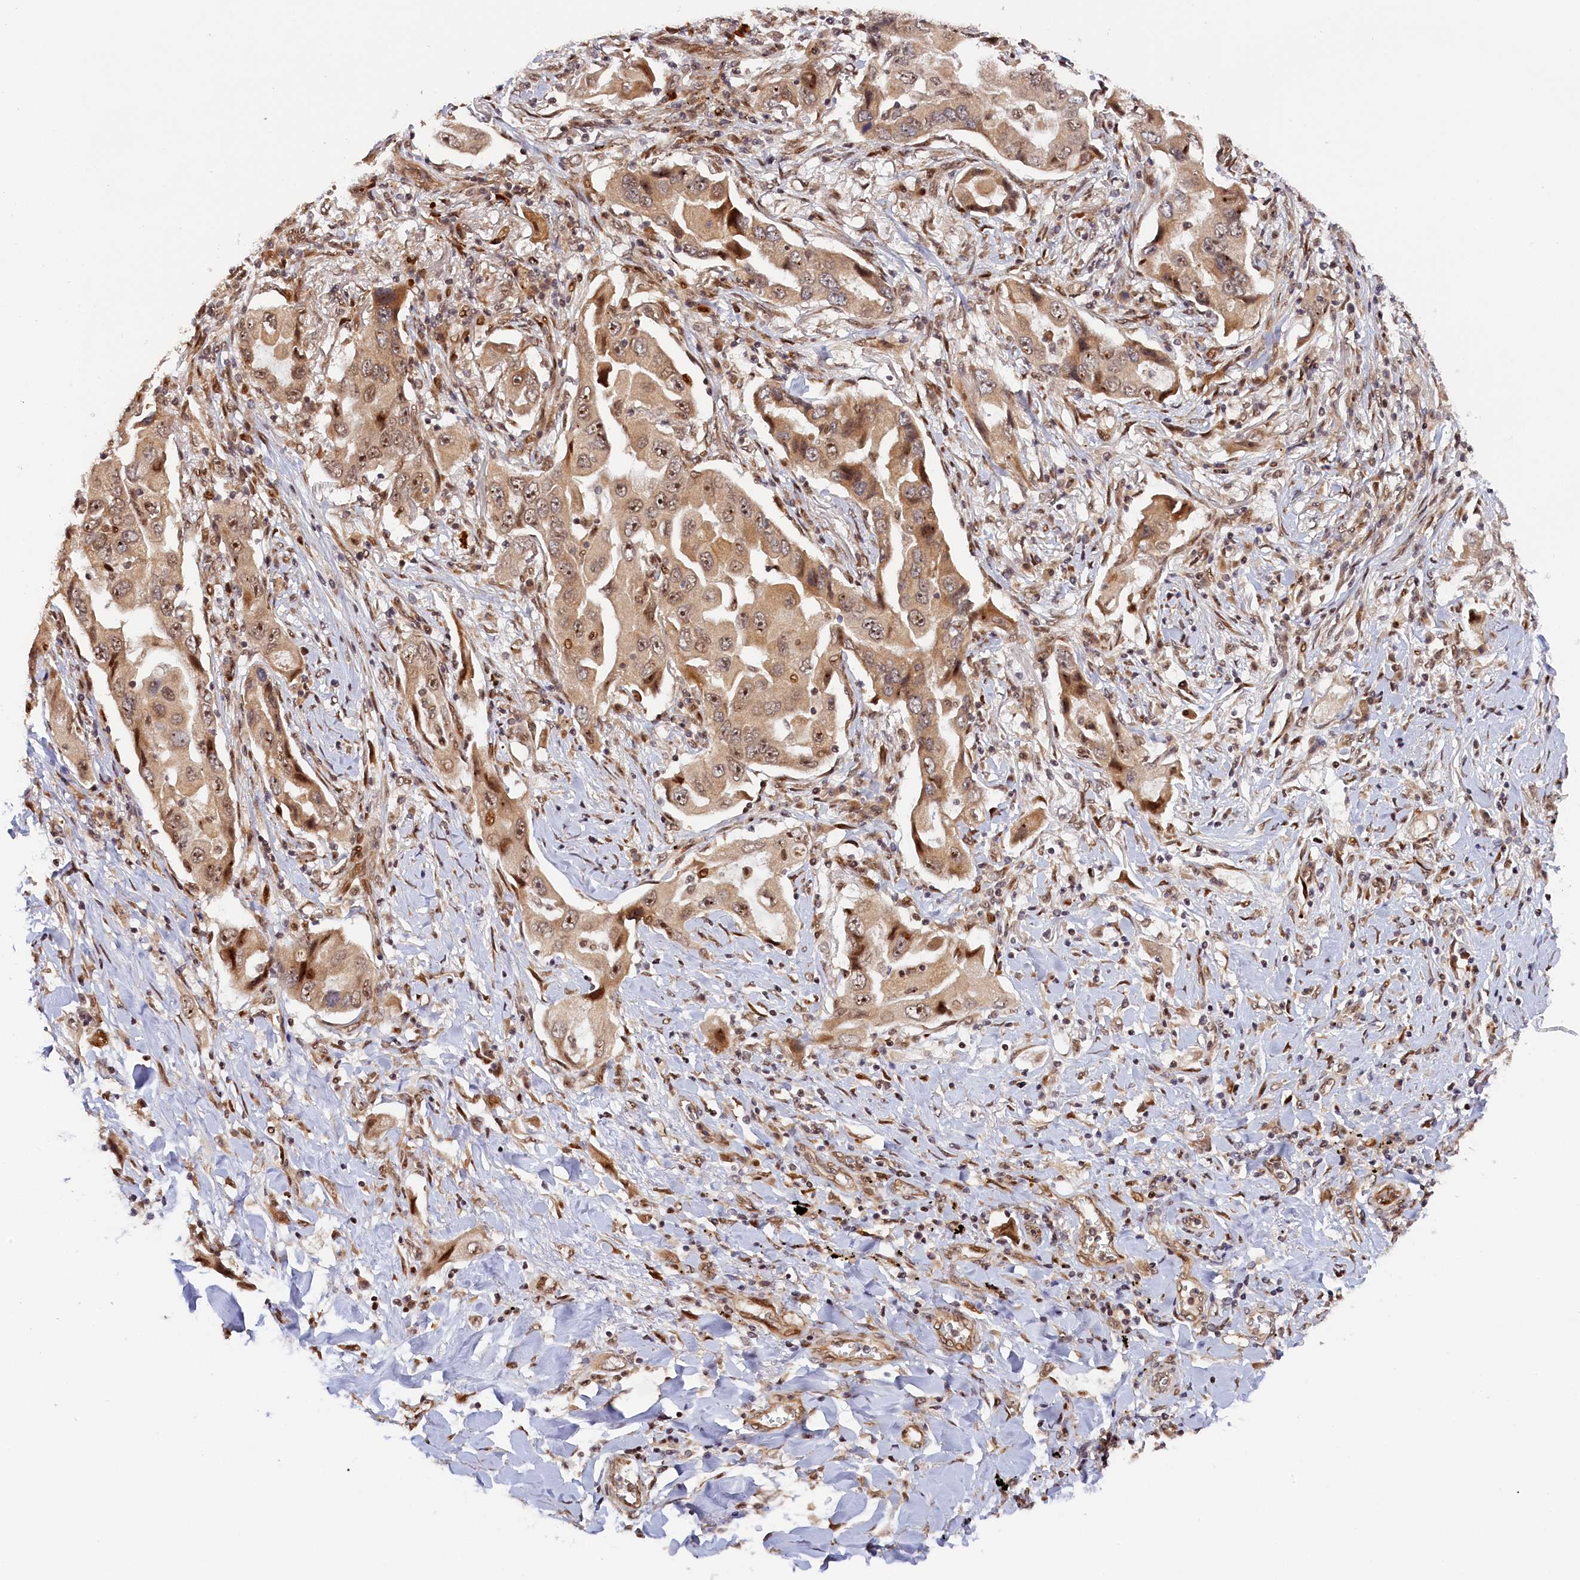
{"staining": {"intensity": "moderate", "quantity": ">75%", "location": "cytoplasmic/membranous,nuclear"}, "tissue": "lung cancer", "cell_type": "Tumor cells", "image_type": "cancer", "snomed": [{"axis": "morphology", "description": "Adenocarcinoma, NOS"}, {"axis": "topography", "description": "Lung"}], "caption": "Immunohistochemical staining of human lung cancer (adenocarcinoma) shows moderate cytoplasmic/membranous and nuclear protein positivity in approximately >75% of tumor cells.", "gene": "ANKRD24", "patient": {"sex": "female", "age": 65}}